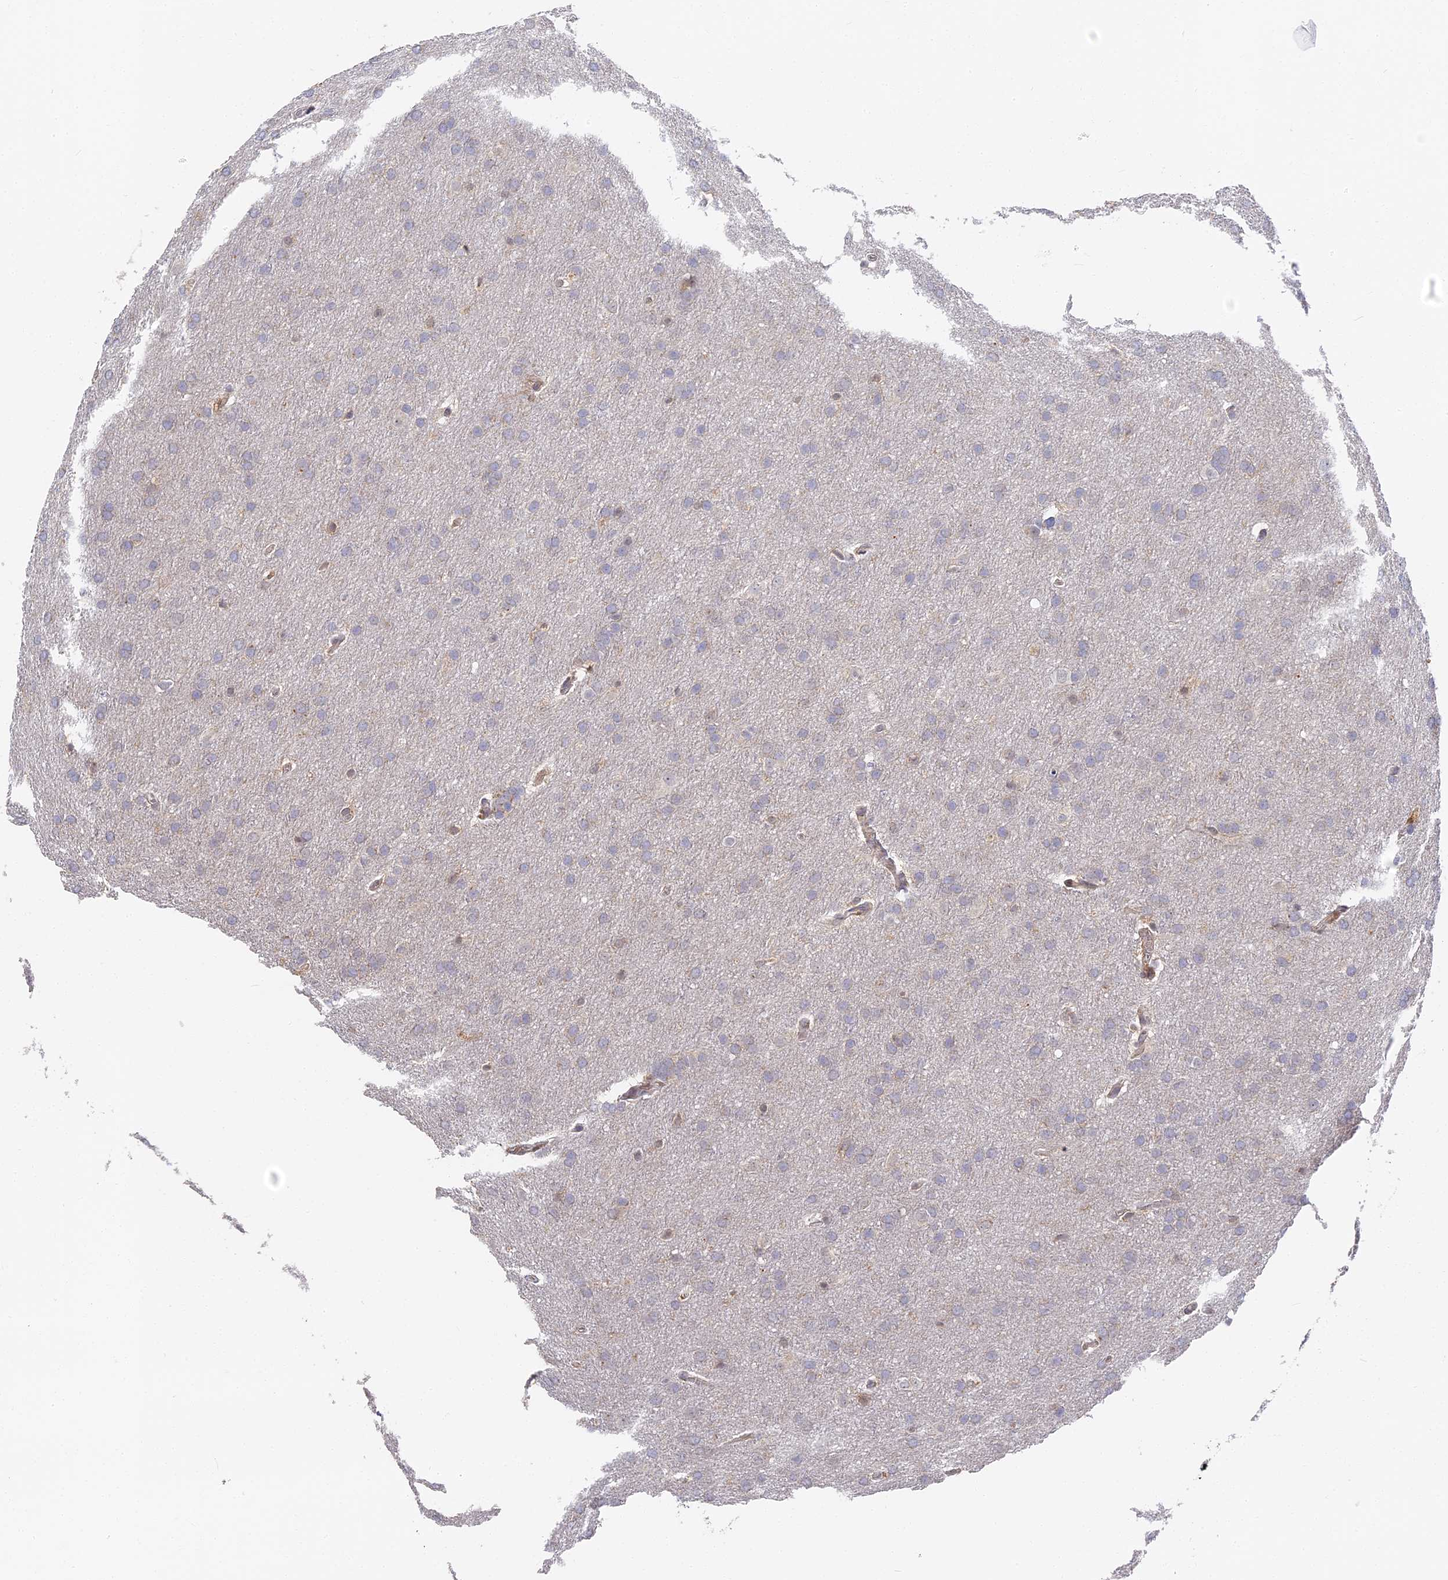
{"staining": {"intensity": "negative", "quantity": "none", "location": "none"}, "tissue": "glioma", "cell_type": "Tumor cells", "image_type": "cancer", "snomed": [{"axis": "morphology", "description": "Glioma, malignant, Low grade"}, {"axis": "topography", "description": "Brain"}], "caption": "This is a image of immunohistochemistry staining of glioma, which shows no positivity in tumor cells.", "gene": "CCDC113", "patient": {"sex": "female", "age": 32}}